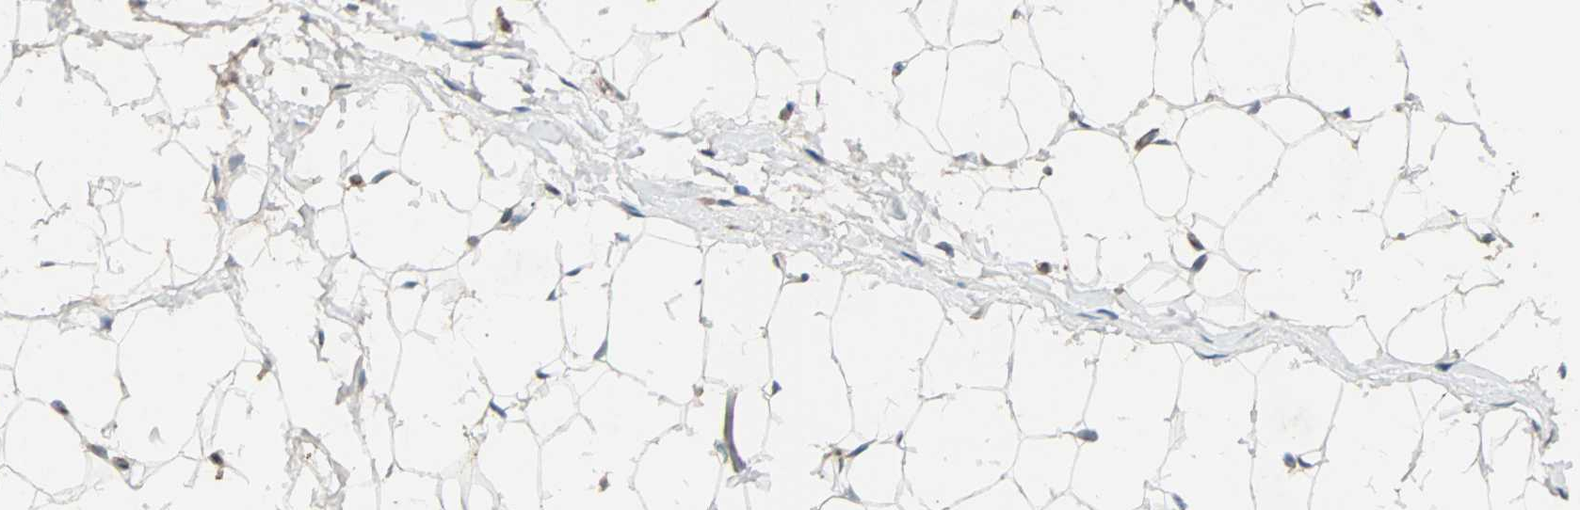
{"staining": {"intensity": "moderate", "quantity": ">75%", "location": "cytoplasmic/membranous"}, "tissue": "adipose tissue", "cell_type": "Adipocytes", "image_type": "normal", "snomed": [{"axis": "morphology", "description": "Normal tissue, NOS"}, {"axis": "topography", "description": "Soft tissue"}], "caption": "Immunohistochemistry (IHC) histopathology image of unremarkable human adipose tissue stained for a protein (brown), which reveals medium levels of moderate cytoplasmic/membranous staining in about >75% of adipocytes.", "gene": "GCK", "patient": {"sex": "male", "age": 26}}